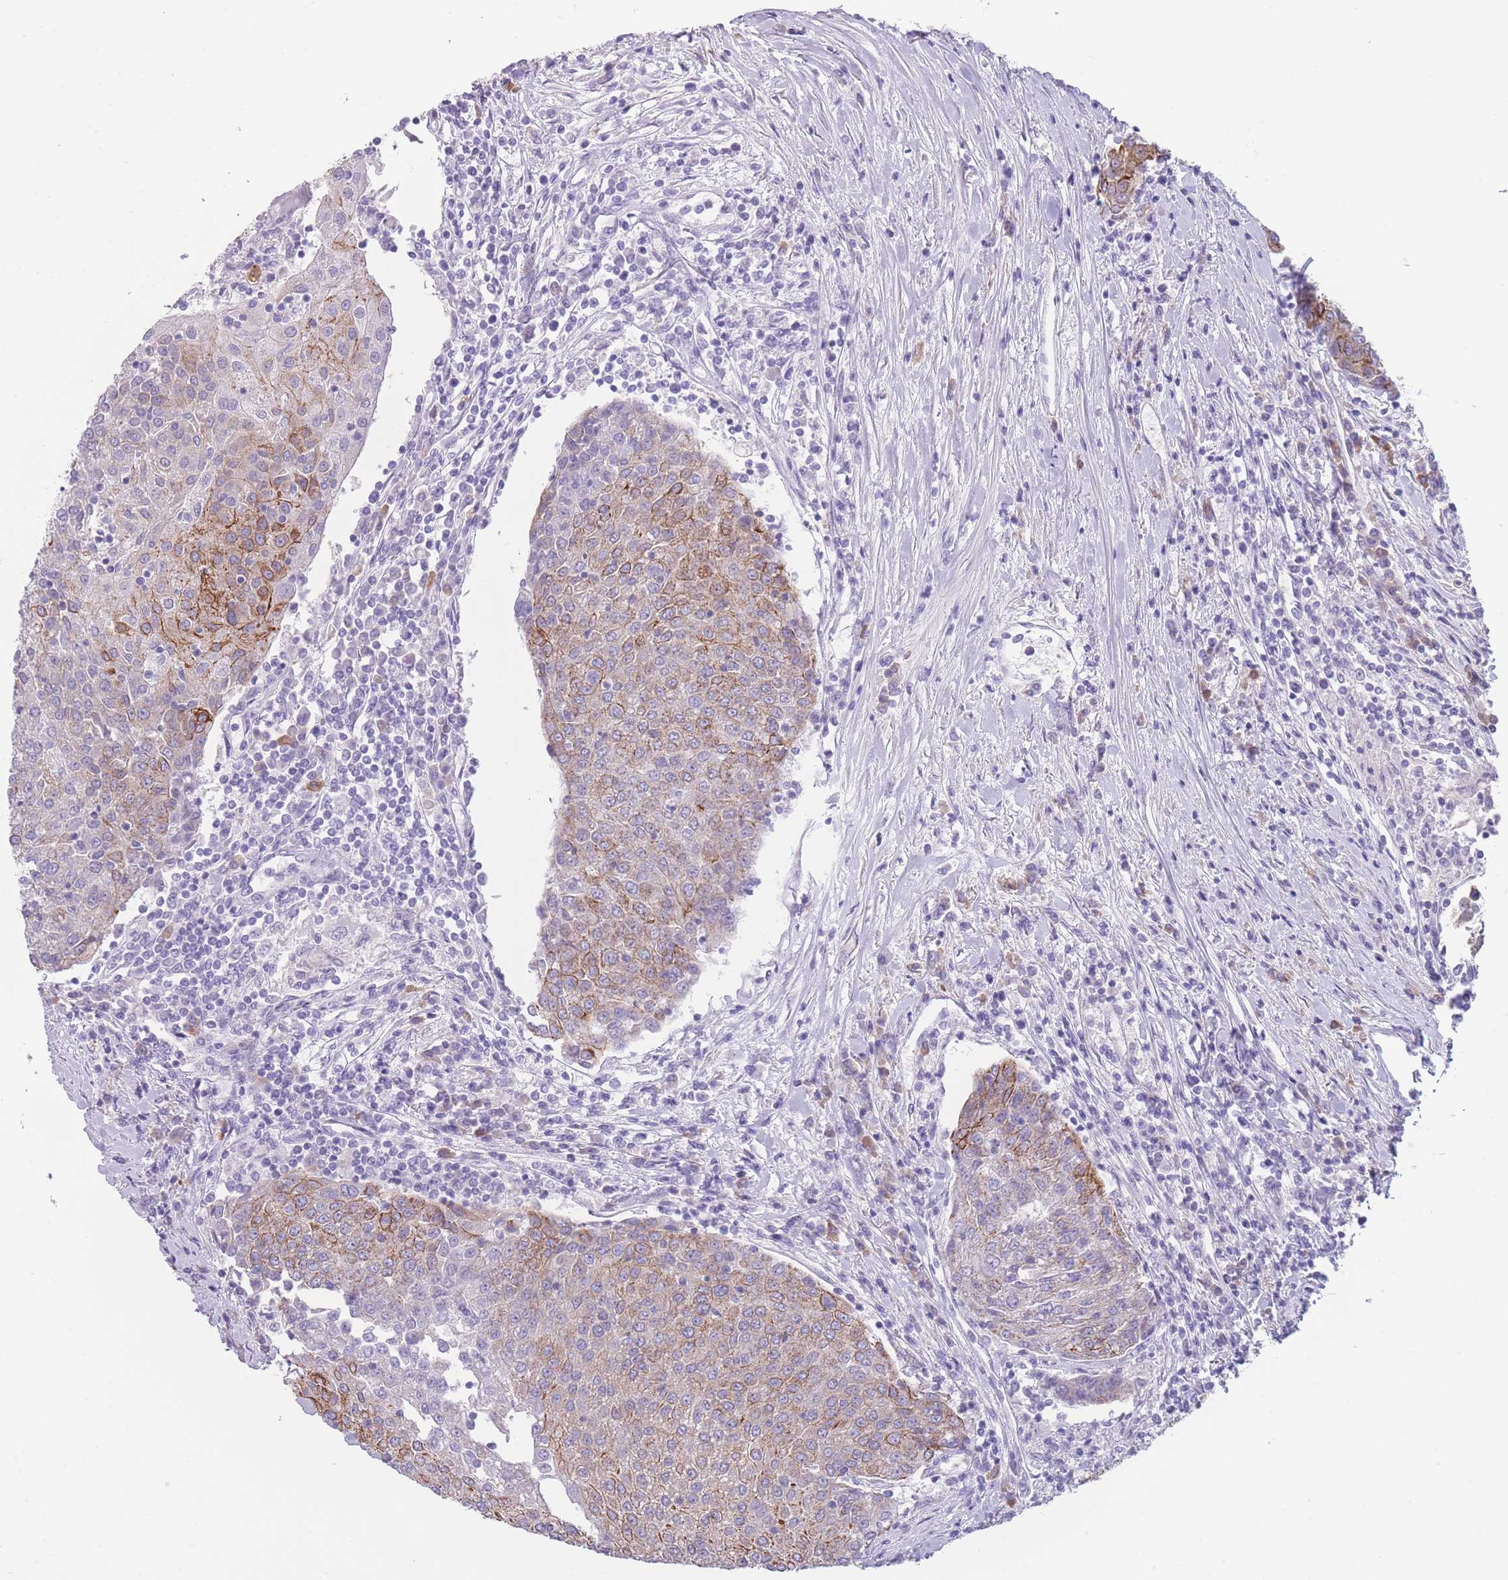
{"staining": {"intensity": "moderate", "quantity": "25%-75%", "location": "cytoplasmic/membranous"}, "tissue": "urothelial cancer", "cell_type": "Tumor cells", "image_type": "cancer", "snomed": [{"axis": "morphology", "description": "Urothelial carcinoma, High grade"}, {"axis": "topography", "description": "Urinary bladder"}], "caption": "The immunohistochemical stain highlights moderate cytoplasmic/membranous expression in tumor cells of high-grade urothelial carcinoma tissue. (brown staining indicates protein expression, while blue staining denotes nuclei).", "gene": "DCANP1", "patient": {"sex": "female", "age": 85}}